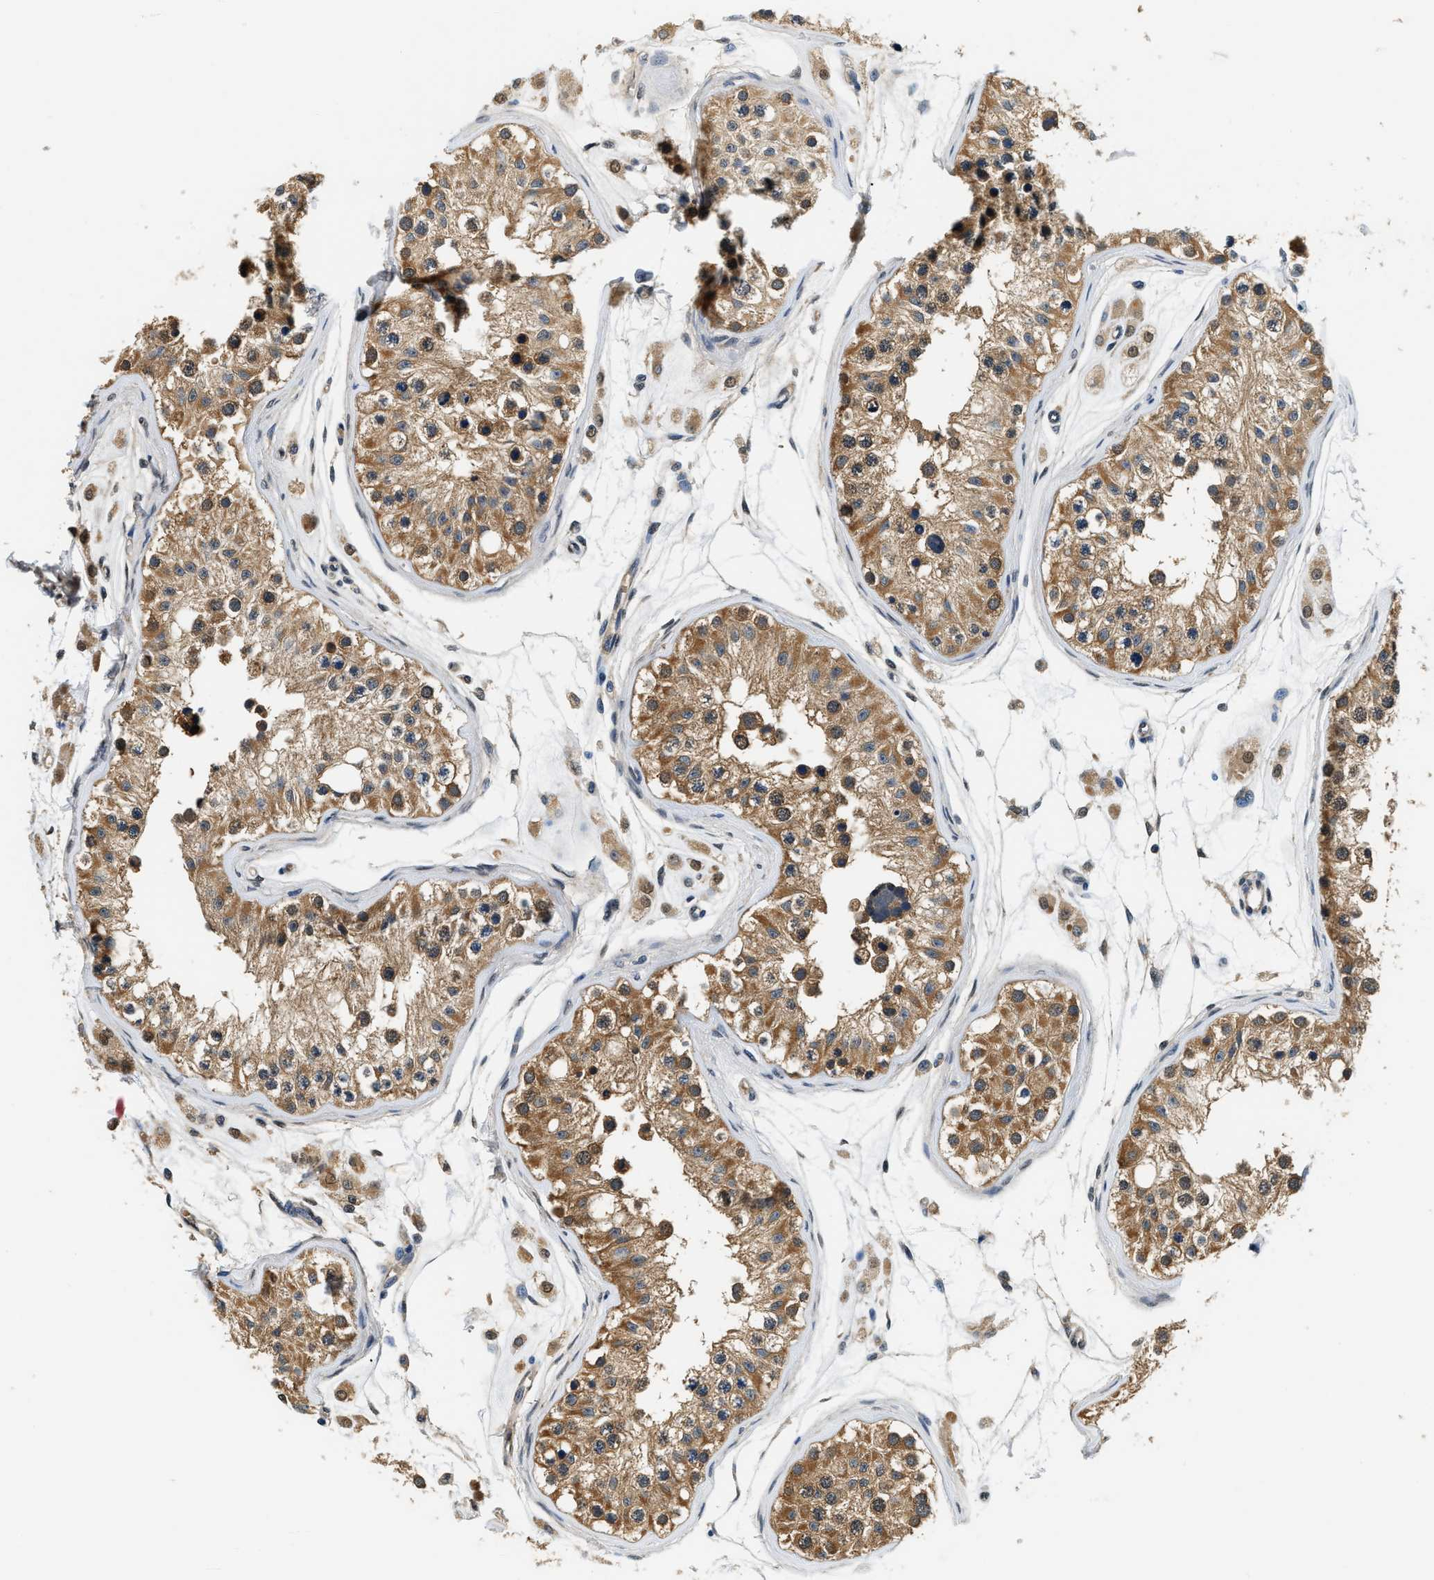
{"staining": {"intensity": "moderate", "quantity": ">75%", "location": "cytoplasmic/membranous,nuclear"}, "tissue": "testis", "cell_type": "Cells in seminiferous ducts", "image_type": "normal", "snomed": [{"axis": "morphology", "description": "Normal tissue, NOS"}, {"axis": "morphology", "description": "Adenocarcinoma, metastatic, NOS"}, {"axis": "topography", "description": "Testis"}], "caption": "Approximately >75% of cells in seminiferous ducts in normal human testis exhibit moderate cytoplasmic/membranous,nuclear protein positivity as visualized by brown immunohistochemical staining.", "gene": "BCL7C", "patient": {"sex": "male", "age": 26}}